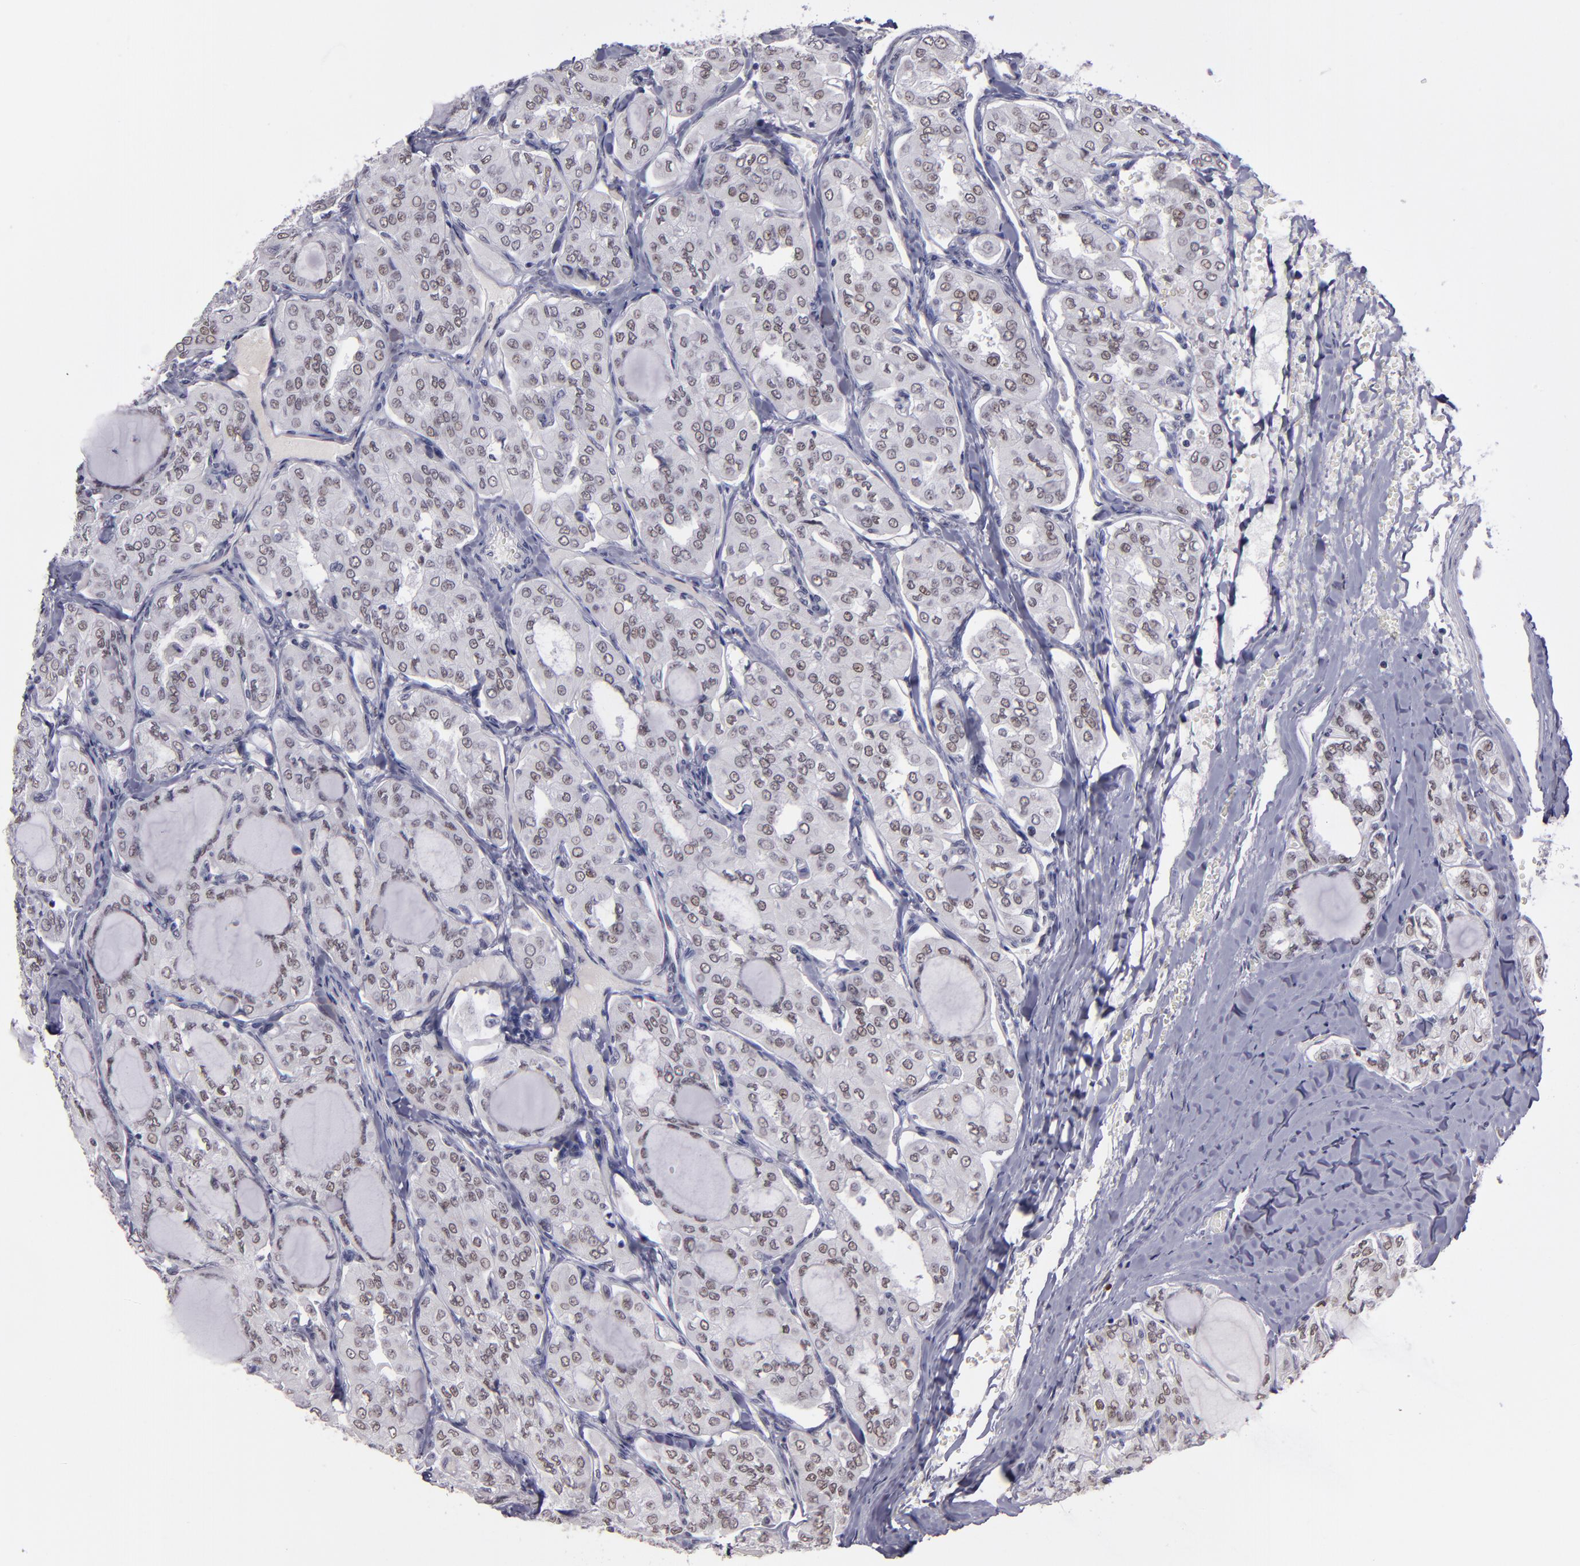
{"staining": {"intensity": "weak", "quantity": "25%-75%", "location": "nuclear"}, "tissue": "thyroid cancer", "cell_type": "Tumor cells", "image_type": "cancer", "snomed": [{"axis": "morphology", "description": "Papillary adenocarcinoma, NOS"}, {"axis": "topography", "description": "Thyroid gland"}], "caption": "Immunohistochemistry (IHC) of human thyroid cancer (papillary adenocarcinoma) reveals low levels of weak nuclear positivity in approximately 25%-75% of tumor cells.", "gene": "OTUB2", "patient": {"sex": "male", "age": 20}}